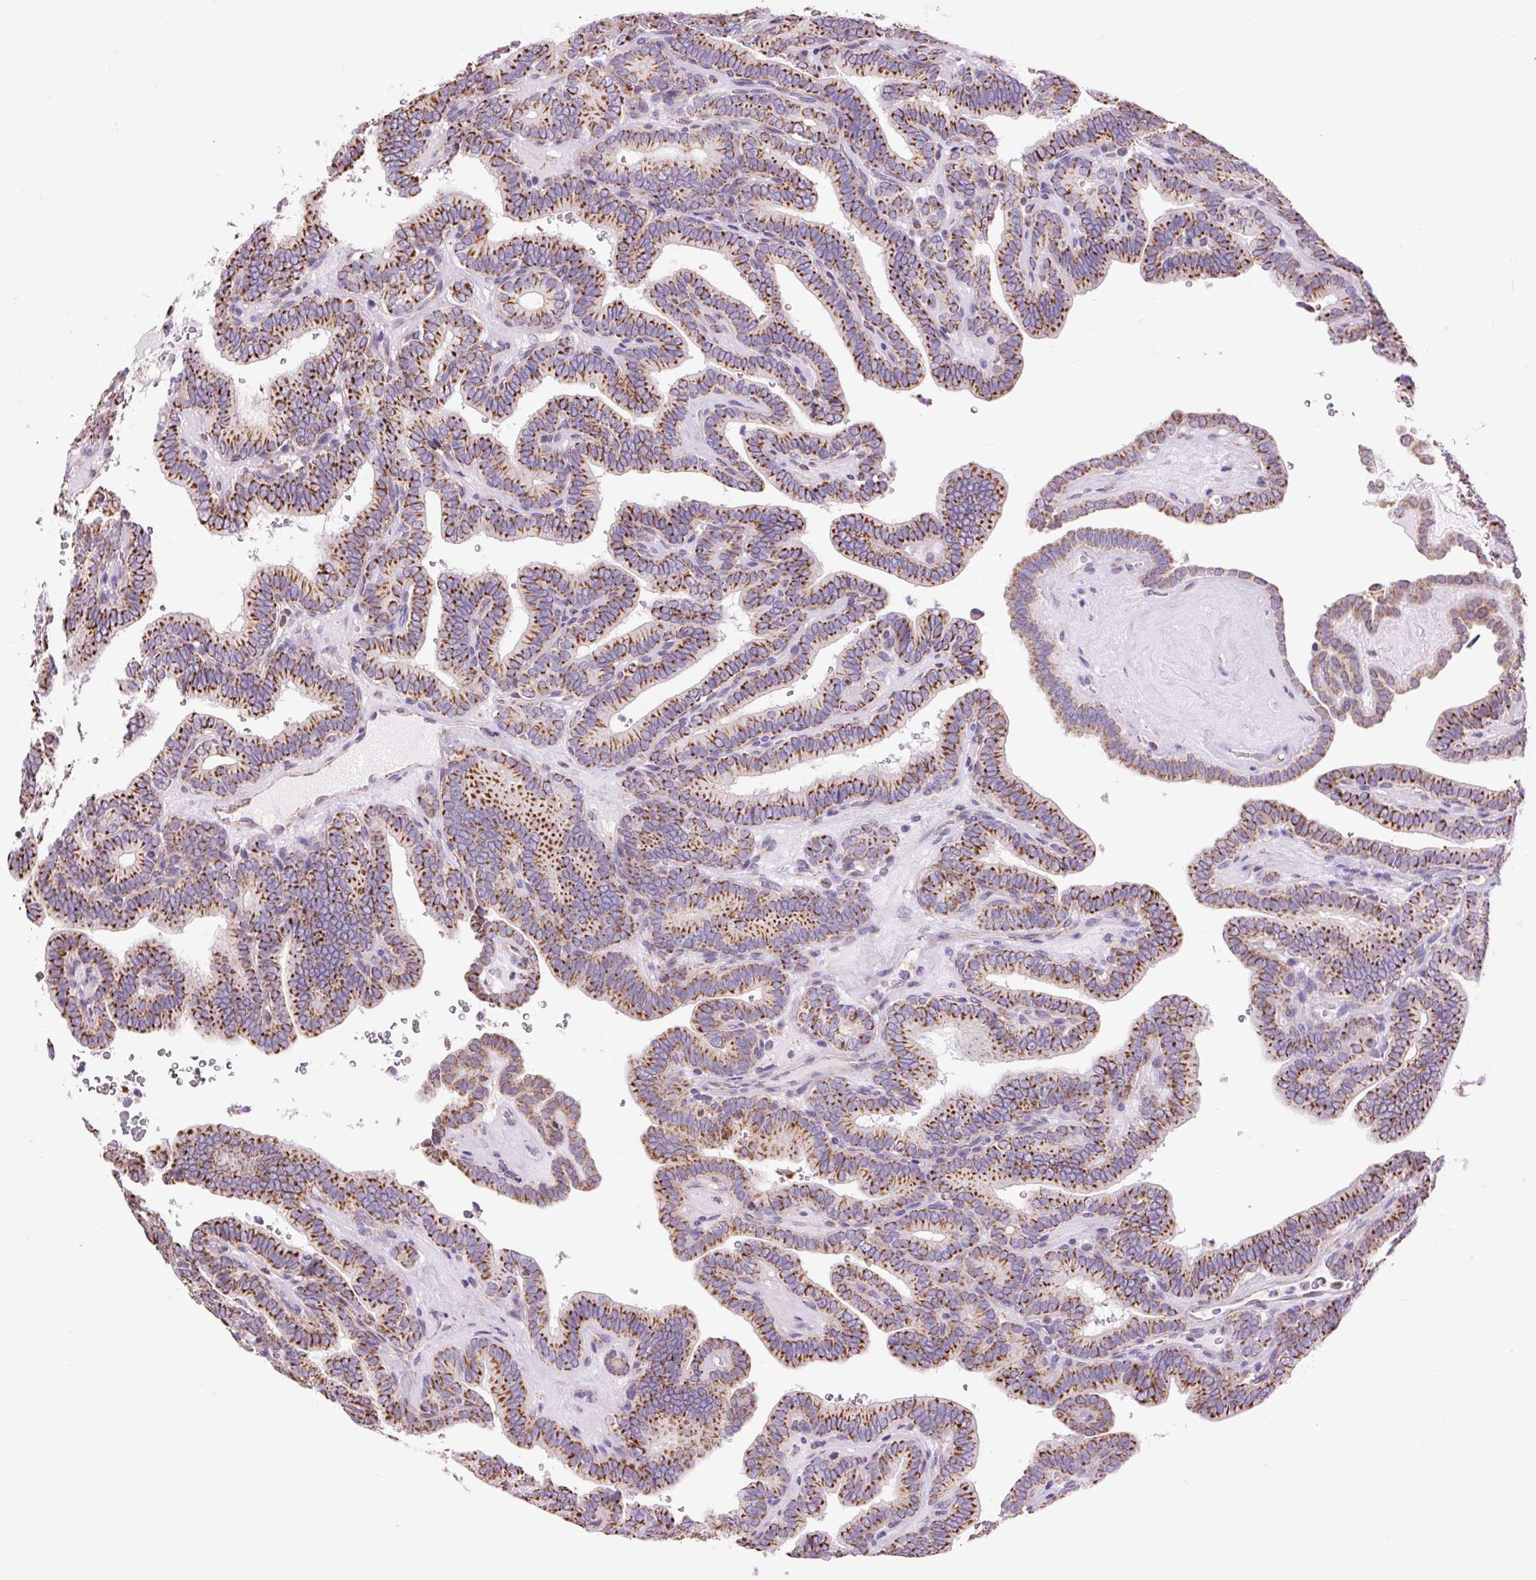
{"staining": {"intensity": "strong", "quantity": ">75%", "location": "cytoplasmic/membranous"}, "tissue": "thyroid cancer", "cell_type": "Tumor cells", "image_type": "cancer", "snomed": [{"axis": "morphology", "description": "Papillary adenocarcinoma, NOS"}, {"axis": "topography", "description": "Thyroid gland"}], "caption": "Thyroid cancer (papillary adenocarcinoma) stained with a brown dye displays strong cytoplasmic/membranous positive staining in approximately >75% of tumor cells.", "gene": "ATP5PB", "patient": {"sex": "female", "age": 21}}